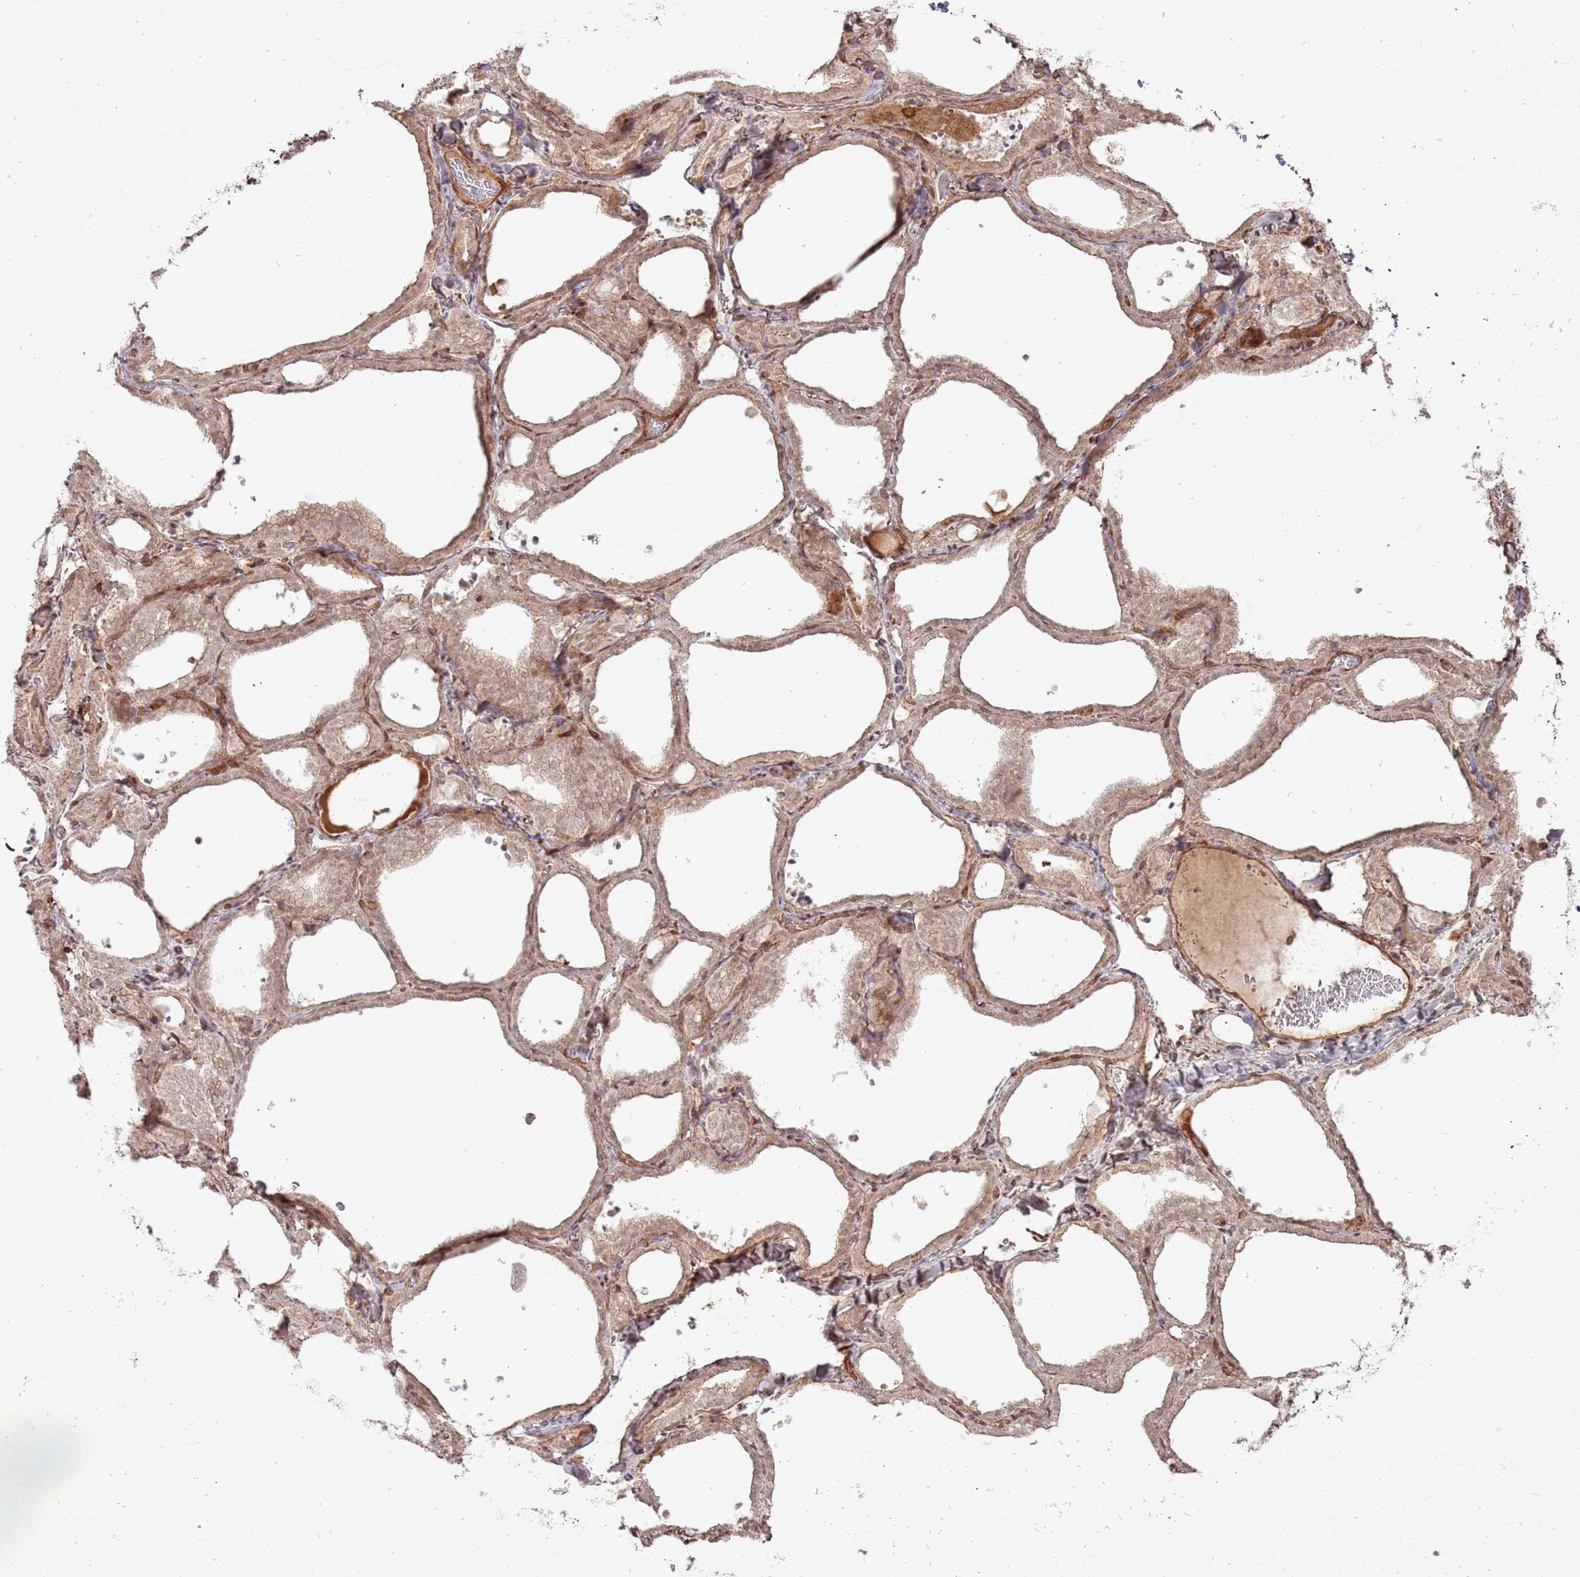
{"staining": {"intensity": "moderate", "quantity": ">75%", "location": "cytoplasmic/membranous,nuclear"}, "tissue": "thyroid gland", "cell_type": "Glandular cells", "image_type": "normal", "snomed": [{"axis": "morphology", "description": "Normal tissue, NOS"}, {"axis": "topography", "description": "Thyroid gland"}], "caption": "Immunohistochemistry (IHC) micrograph of unremarkable human thyroid gland stained for a protein (brown), which reveals medium levels of moderate cytoplasmic/membranous,nuclear expression in about >75% of glandular cells.", "gene": "ZNF623", "patient": {"sex": "female", "age": 22}}